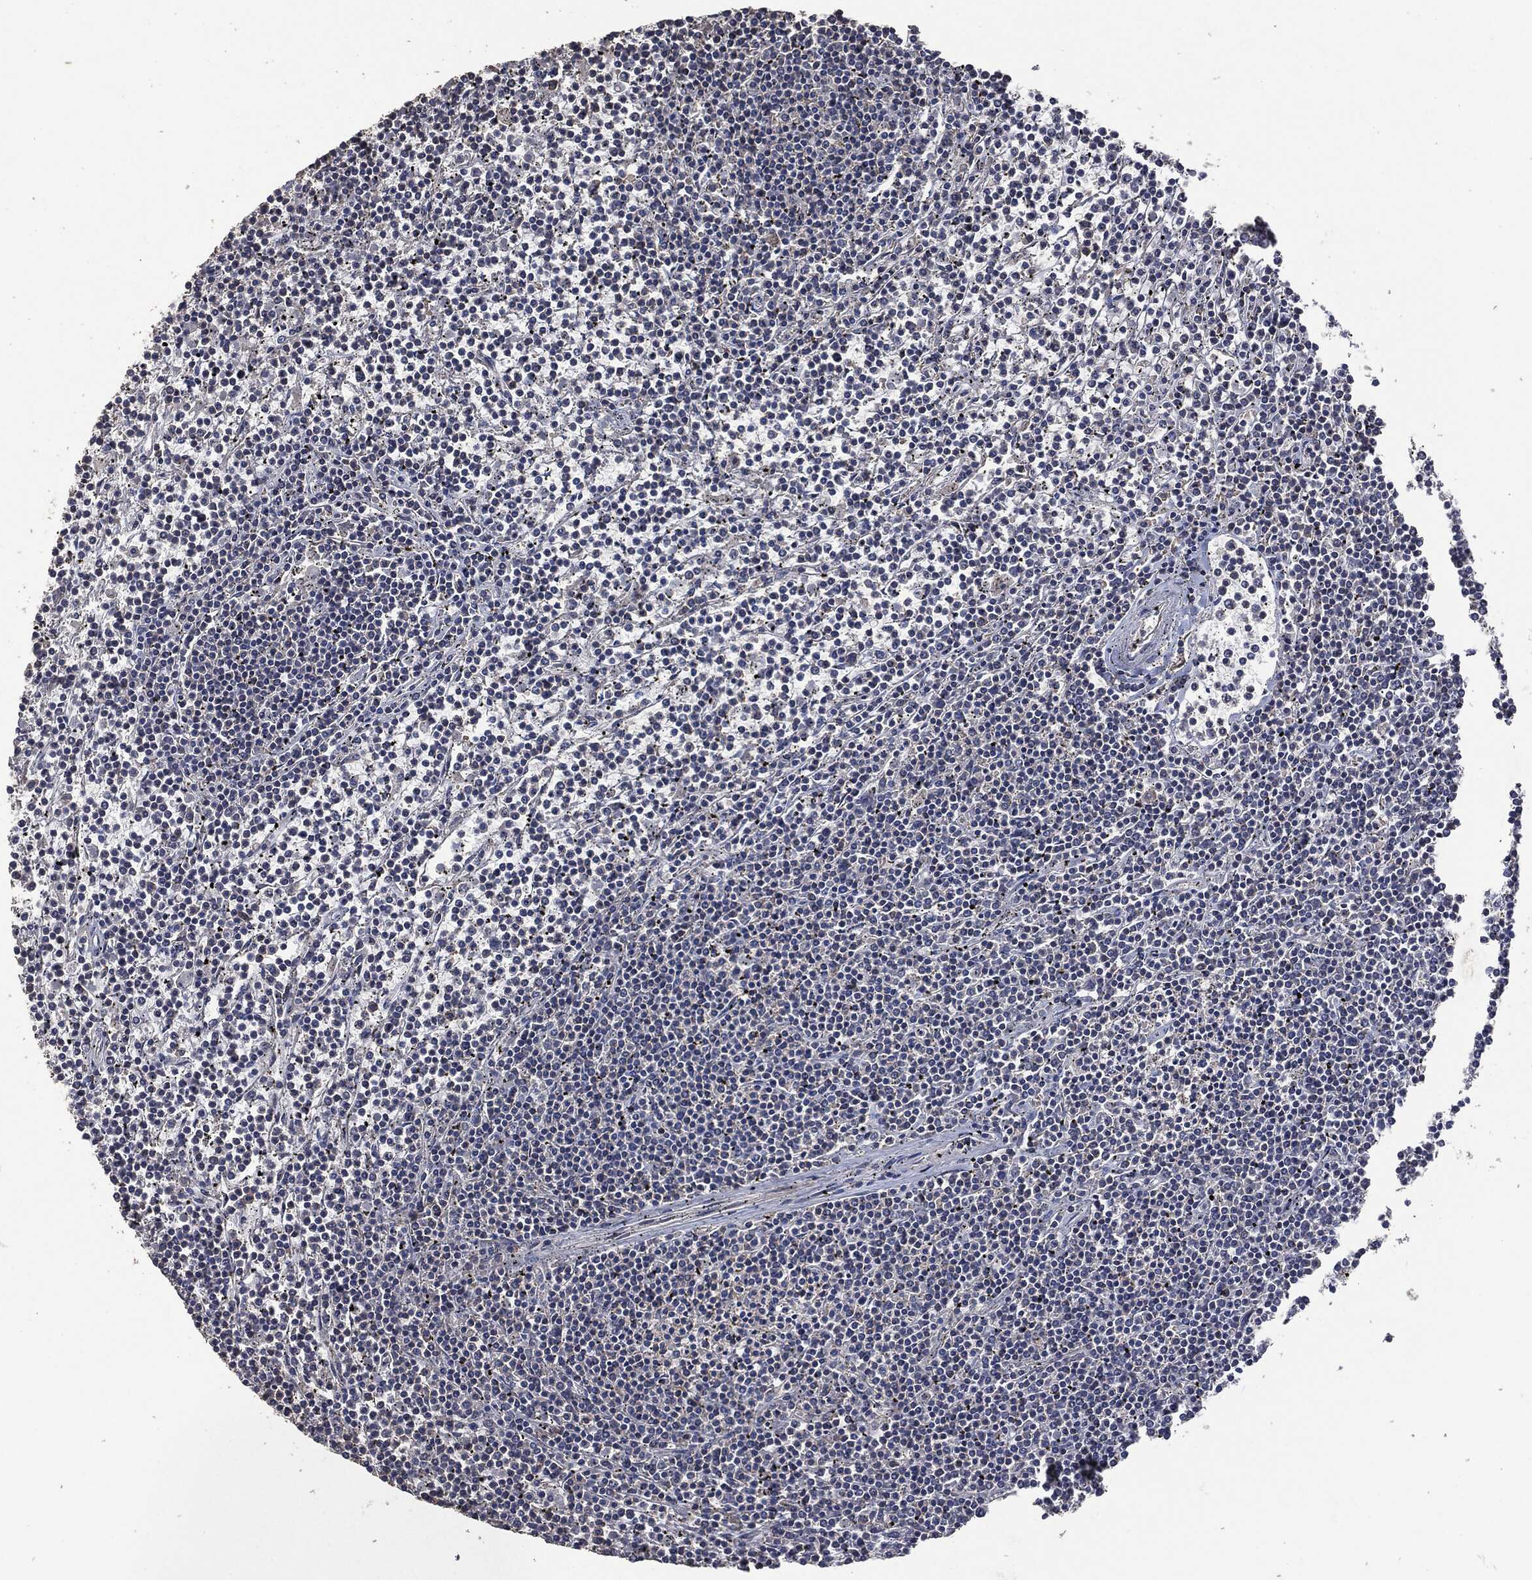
{"staining": {"intensity": "negative", "quantity": "none", "location": "none"}, "tissue": "lymphoma", "cell_type": "Tumor cells", "image_type": "cancer", "snomed": [{"axis": "morphology", "description": "Malignant lymphoma, non-Hodgkin's type, Low grade"}, {"axis": "topography", "description": "Spleen"}], "caption": "Protein analysis of lymphoma reveals no significant staining in tumor cells.", "gene": "MSLN", "patient": {"sex": "female", "age": 19}}